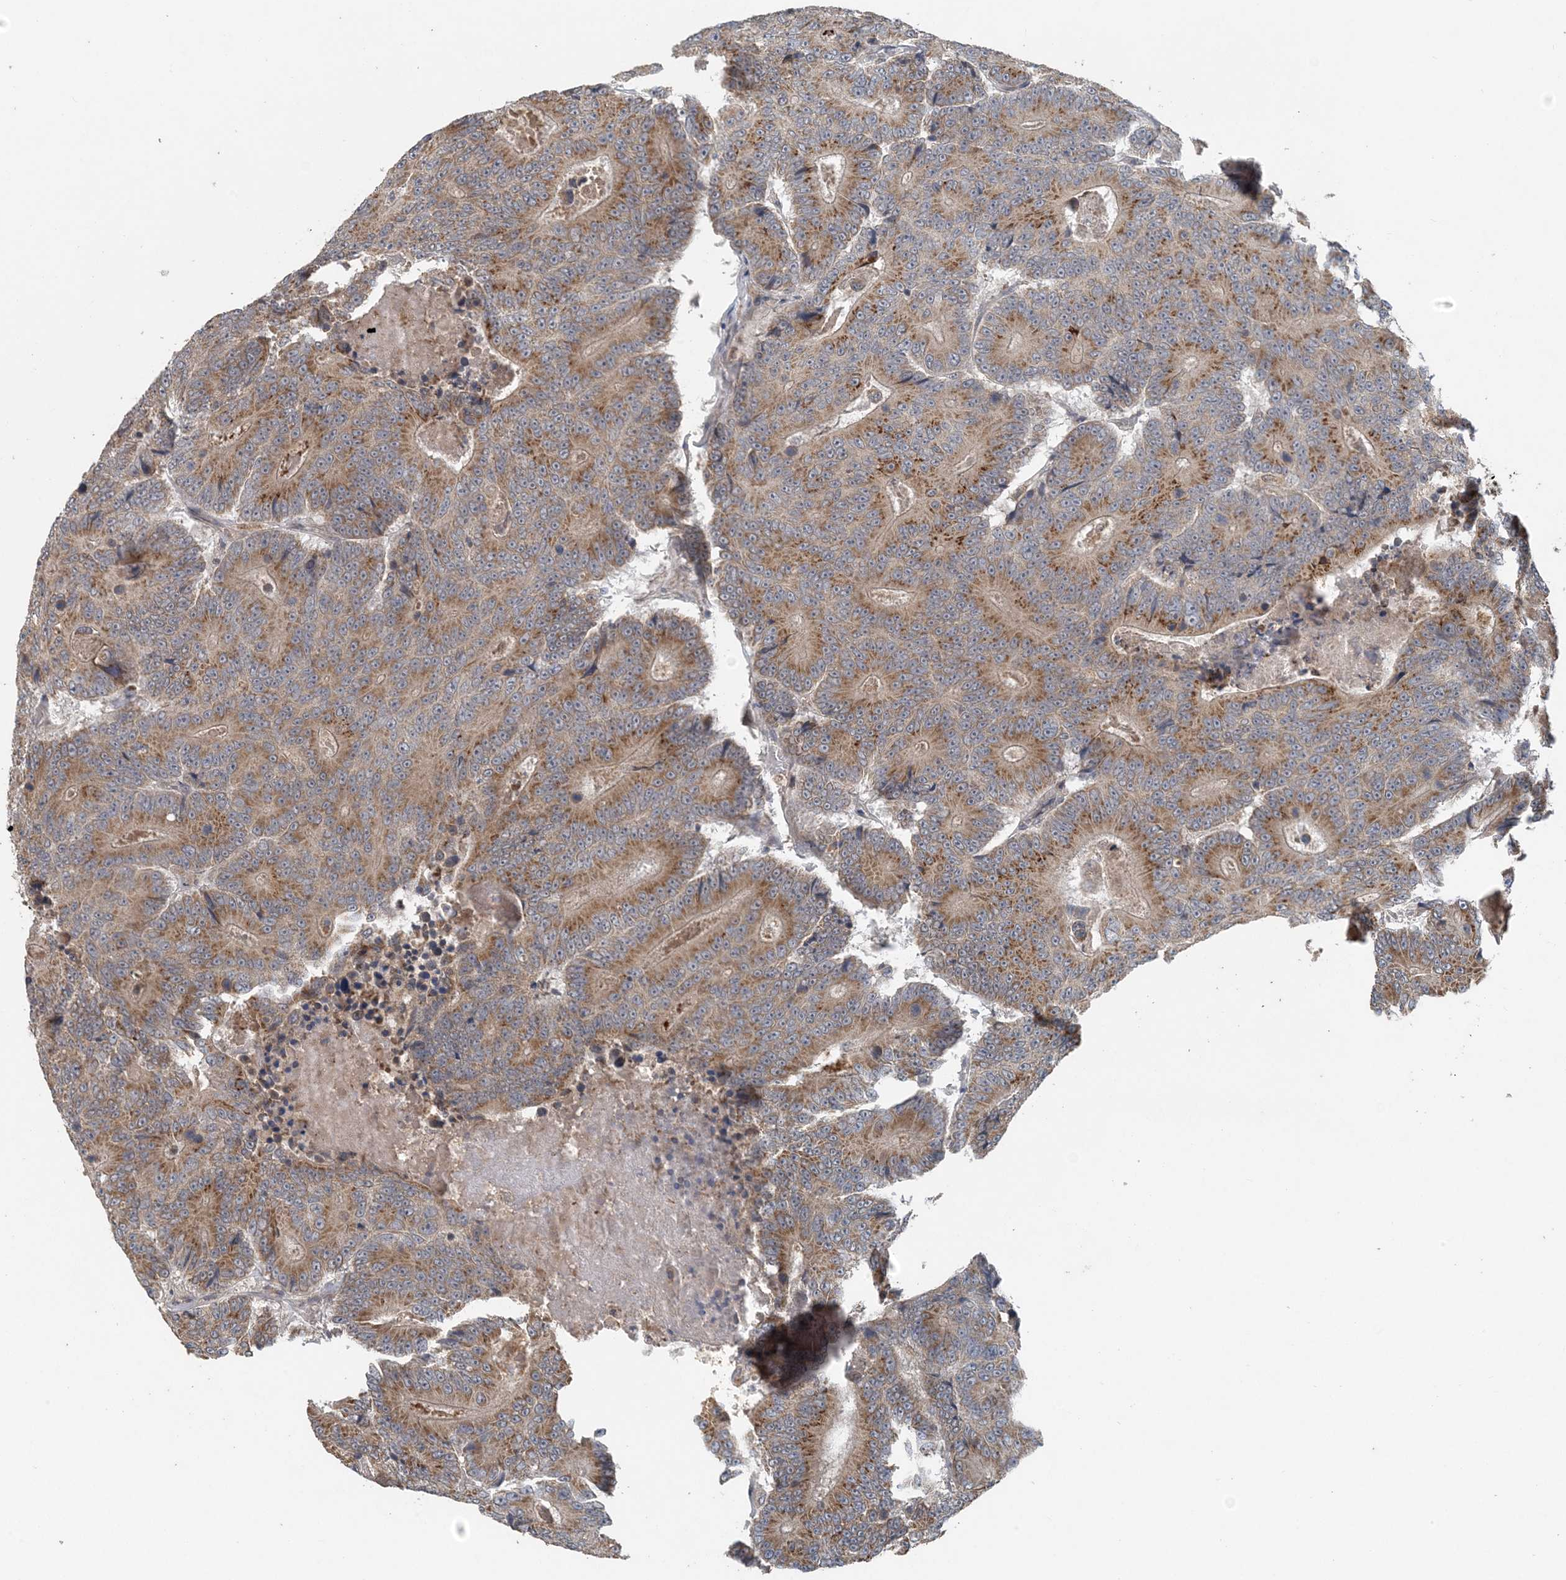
{"staining": {"intensity": "moderate", "quantity": ">75%", "location": "cytoplasmic/membranous"}, "tissue": "colorectal cancer", "cell_type": "Tumor cells", "image_type": "cancer", "snomed": [{"axis": "morphology", "description": "Adenocarcinoma, NOS"}, {"axis": "topography", "description": "Colon"}], "caption": "Protein expression by IHC reveals moderate cytoplasmic/membranous expression in approximately >75% of tumor cells in colorectal adenocarcinoma.", "gene": "MYO9B", "patient": {"sex": "male", "age": 83}}